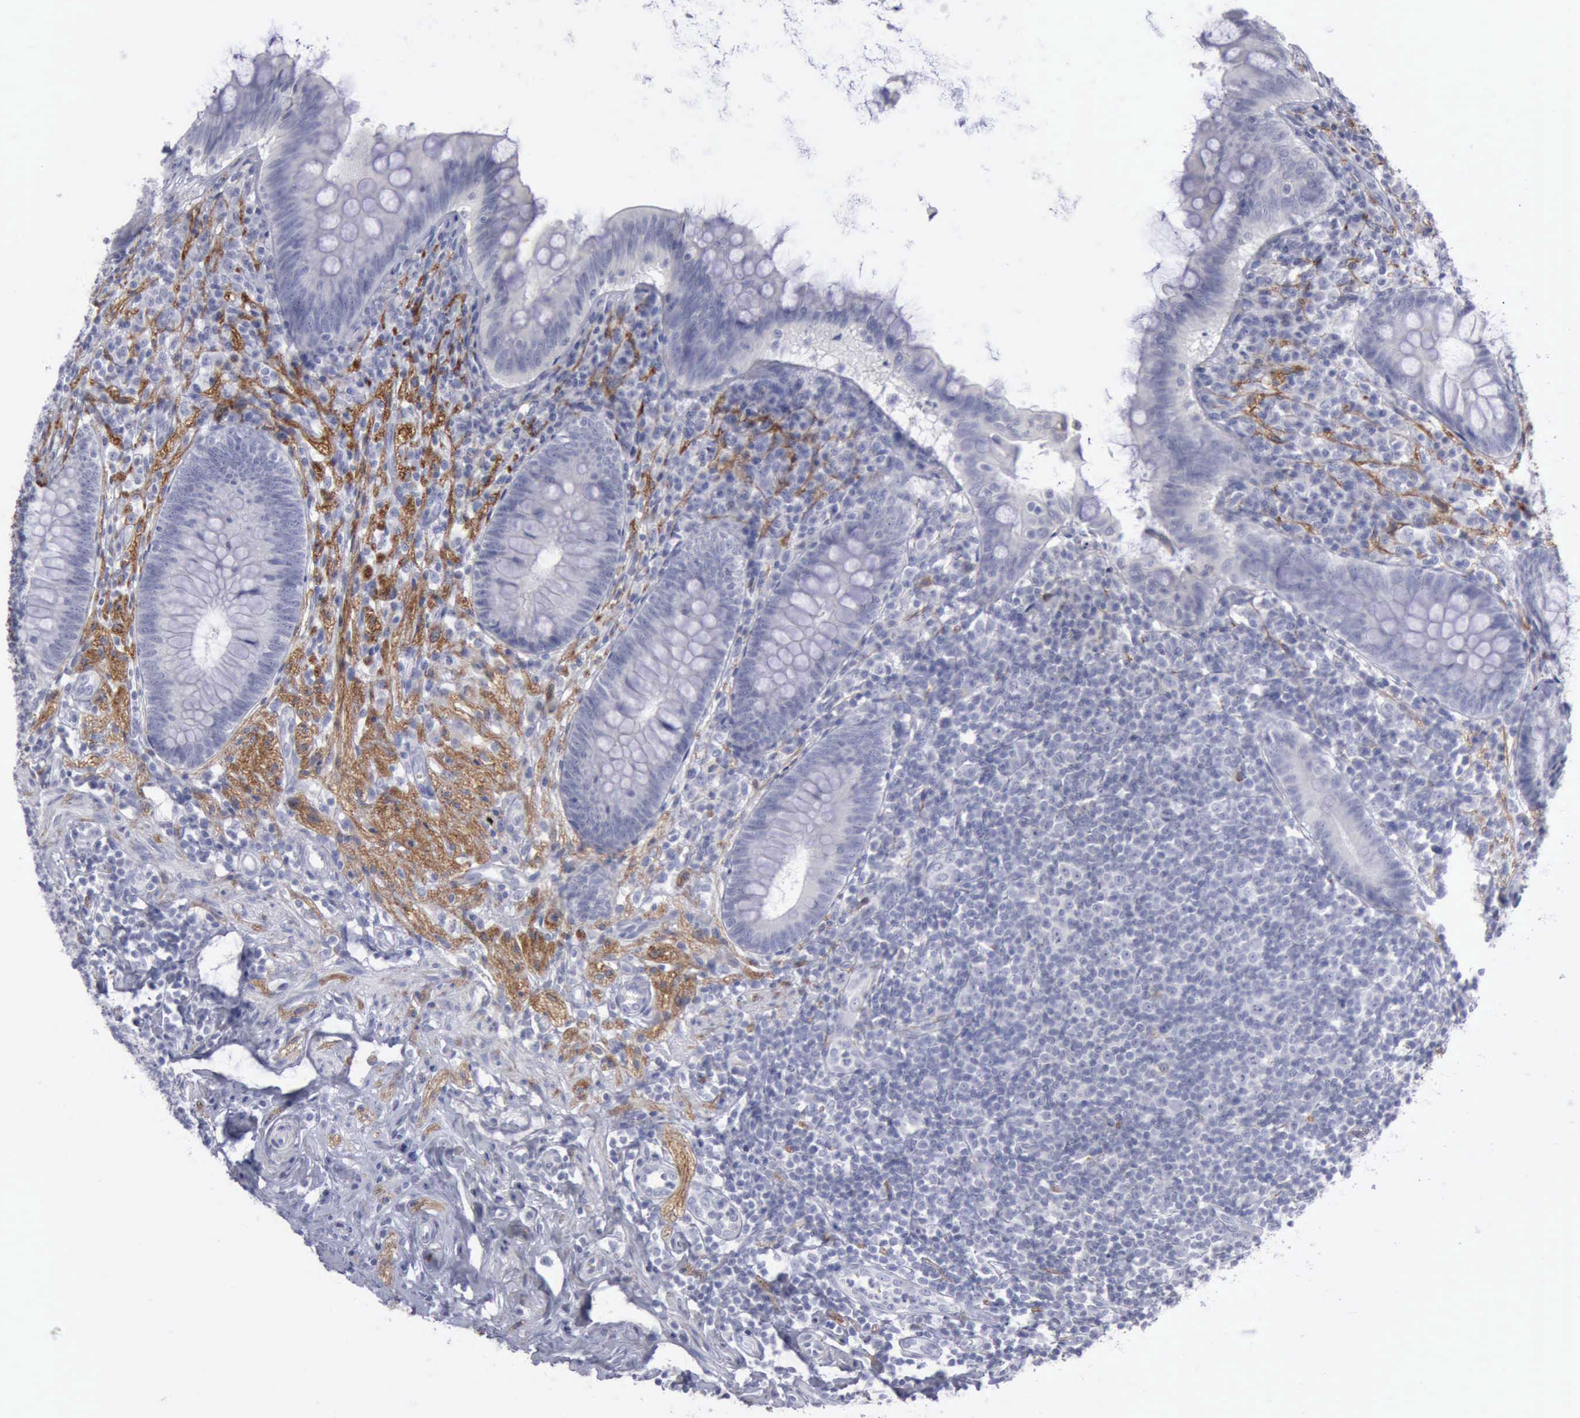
{"staining": {"intensity": "negative", "quantity": "none", "location": "none"}, "tissue": "appendix", "cell_type": "Glandular cells", "image_type": "normal", "snomed": [{"axis": "morphology", "description": "Normal tissue, NOS"}, {"axis": "topography", "description": "Appendix"}], "caption": "Immunohistochemical staining of normal human appendix demonstrates no significant expression in glandular cells. (DAB (3,3'-diaminobenzidine) immunohistochemistry with hematoxylin counter stain).", "gene": "CDH2", "patient": {"sex": "female", "age": 66}}